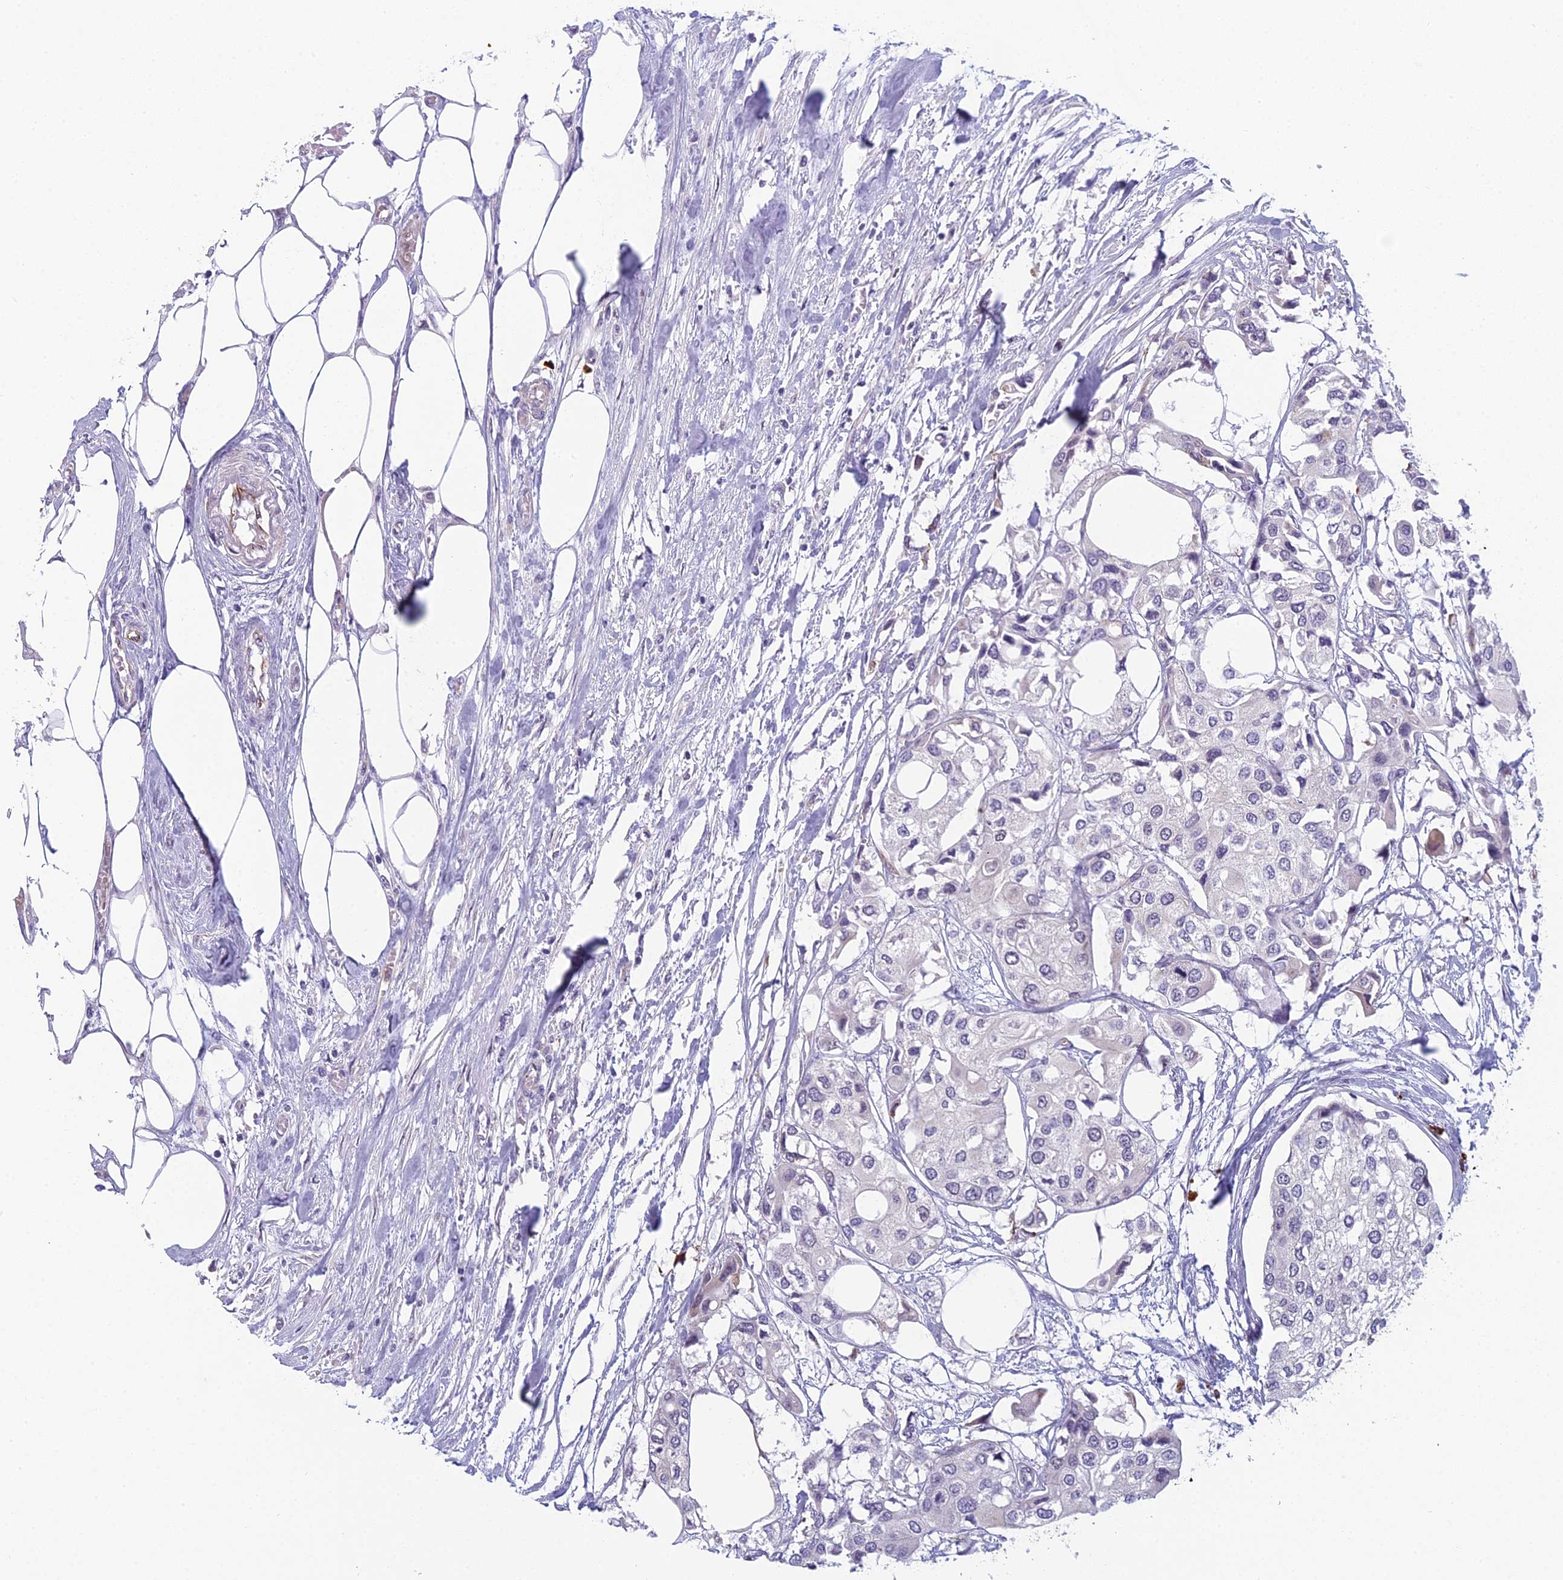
{"staining": {"intensity": "negative", "quantity": "none", "location": "none"}, "tissue": "urothelial cancer", "cell_type": "Tumor cells", "image_type": "cancer", "snomed": [{"axis": "morphology", "description": "Urothelial carcinoma, High grade"}, {"axis": "topography", "description": "Urinary bladder"}], "caption": "An immunohistochemistry histopathology image of urothelial carcinoma (high-grade) is shown. There is no staining in tumor cells of urothelial carcinoma (high-grade).", "gene": "NOC2L", "patient": {"sex": "male", "age": 64}}